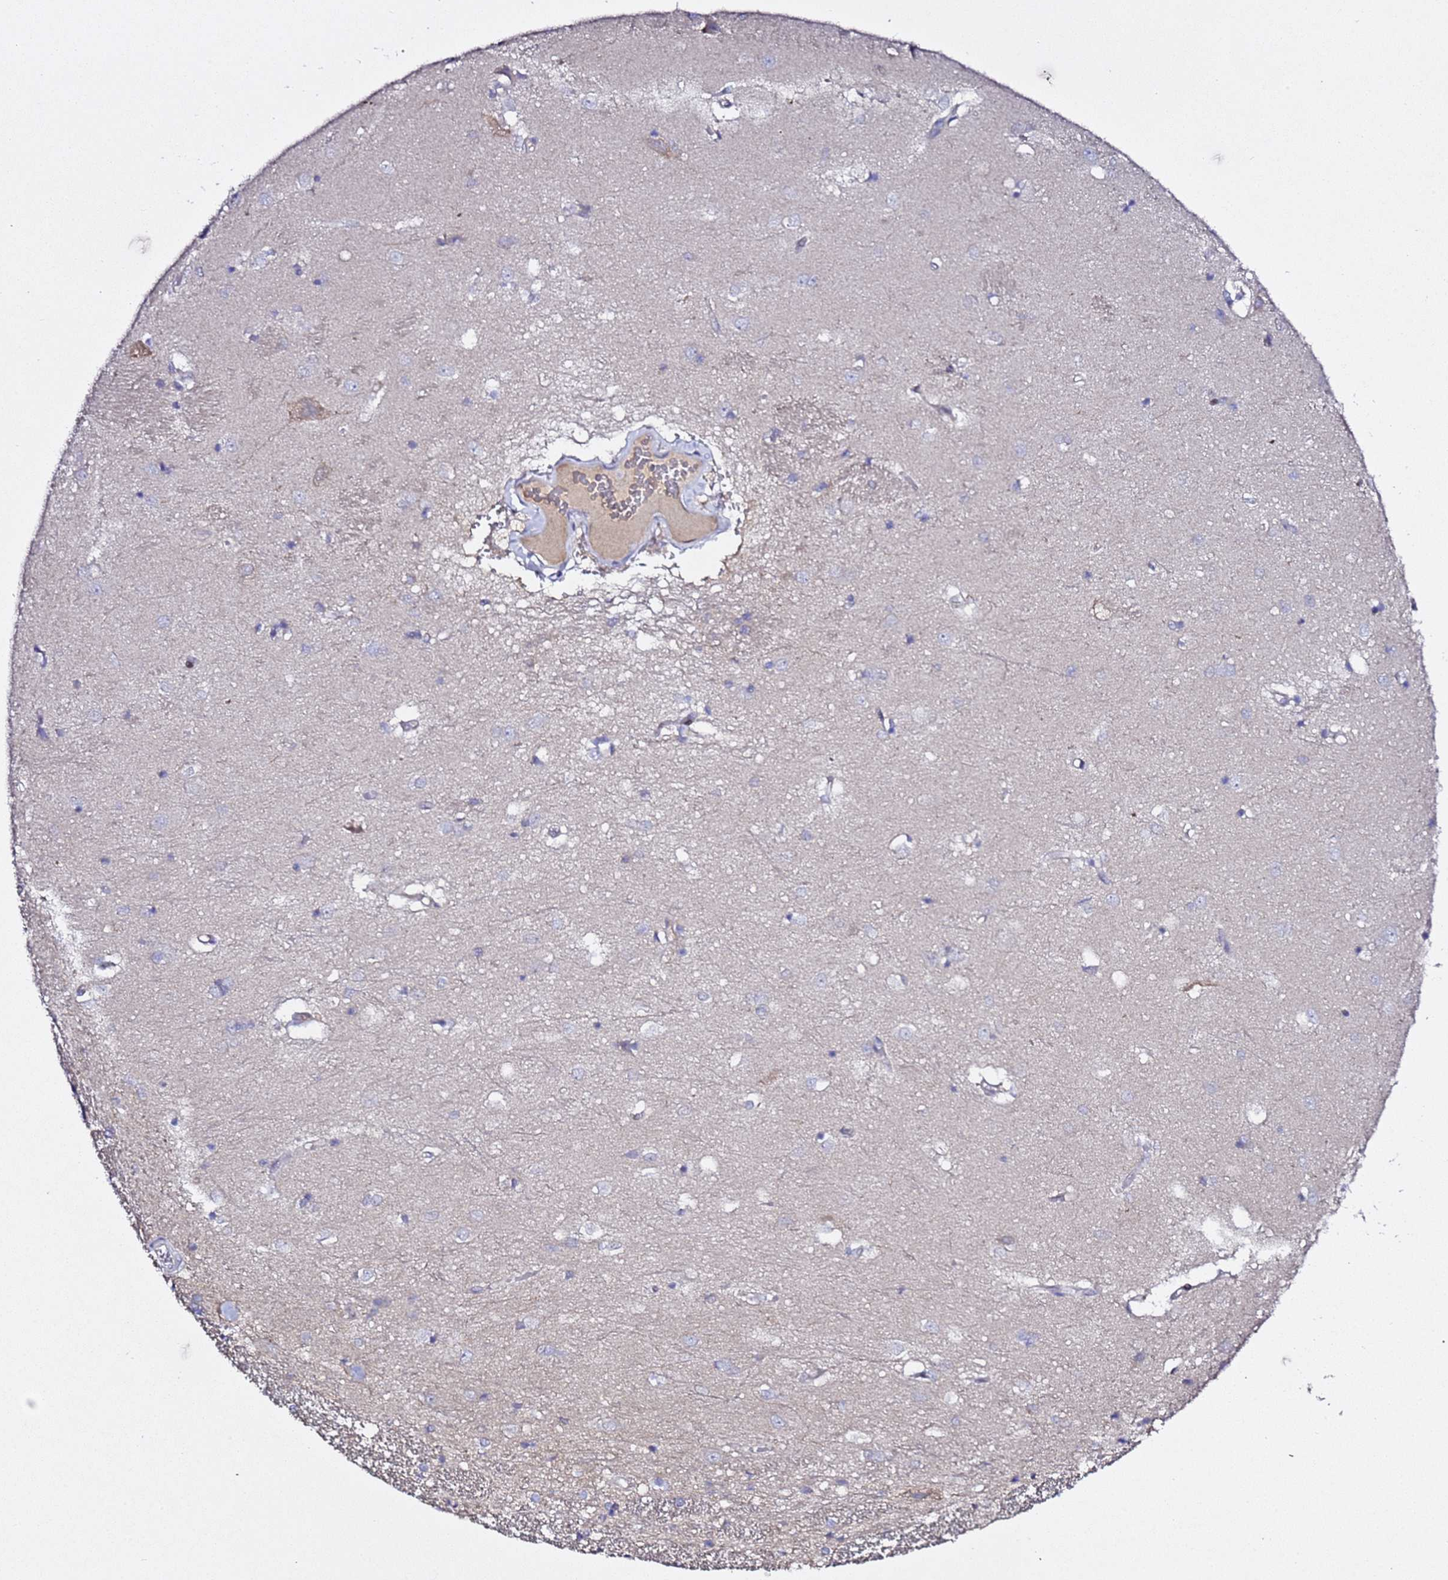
{"staining": {"intensity": "negative", "quantity": "none", "location": "none"}, "tissue": "caudate", "cell_type": "Glial cells", "image_type": "normal", "snomed": [{"axis": "morphology", "description": "Normal tissue, NOS"}, {"axis": "topography", "description": "Lateral ventricle wall"}], "caption": "Glial cells are negative for protein expression in normal human caudate. Brightfield microscopy of IHC stained with DAB (3,3'-diaminobenzidine) (brown) and hematoxylin (blue), captured at high magnification.", "gene": "ALG3", "patient": {"sex": "male", "age": 37}}